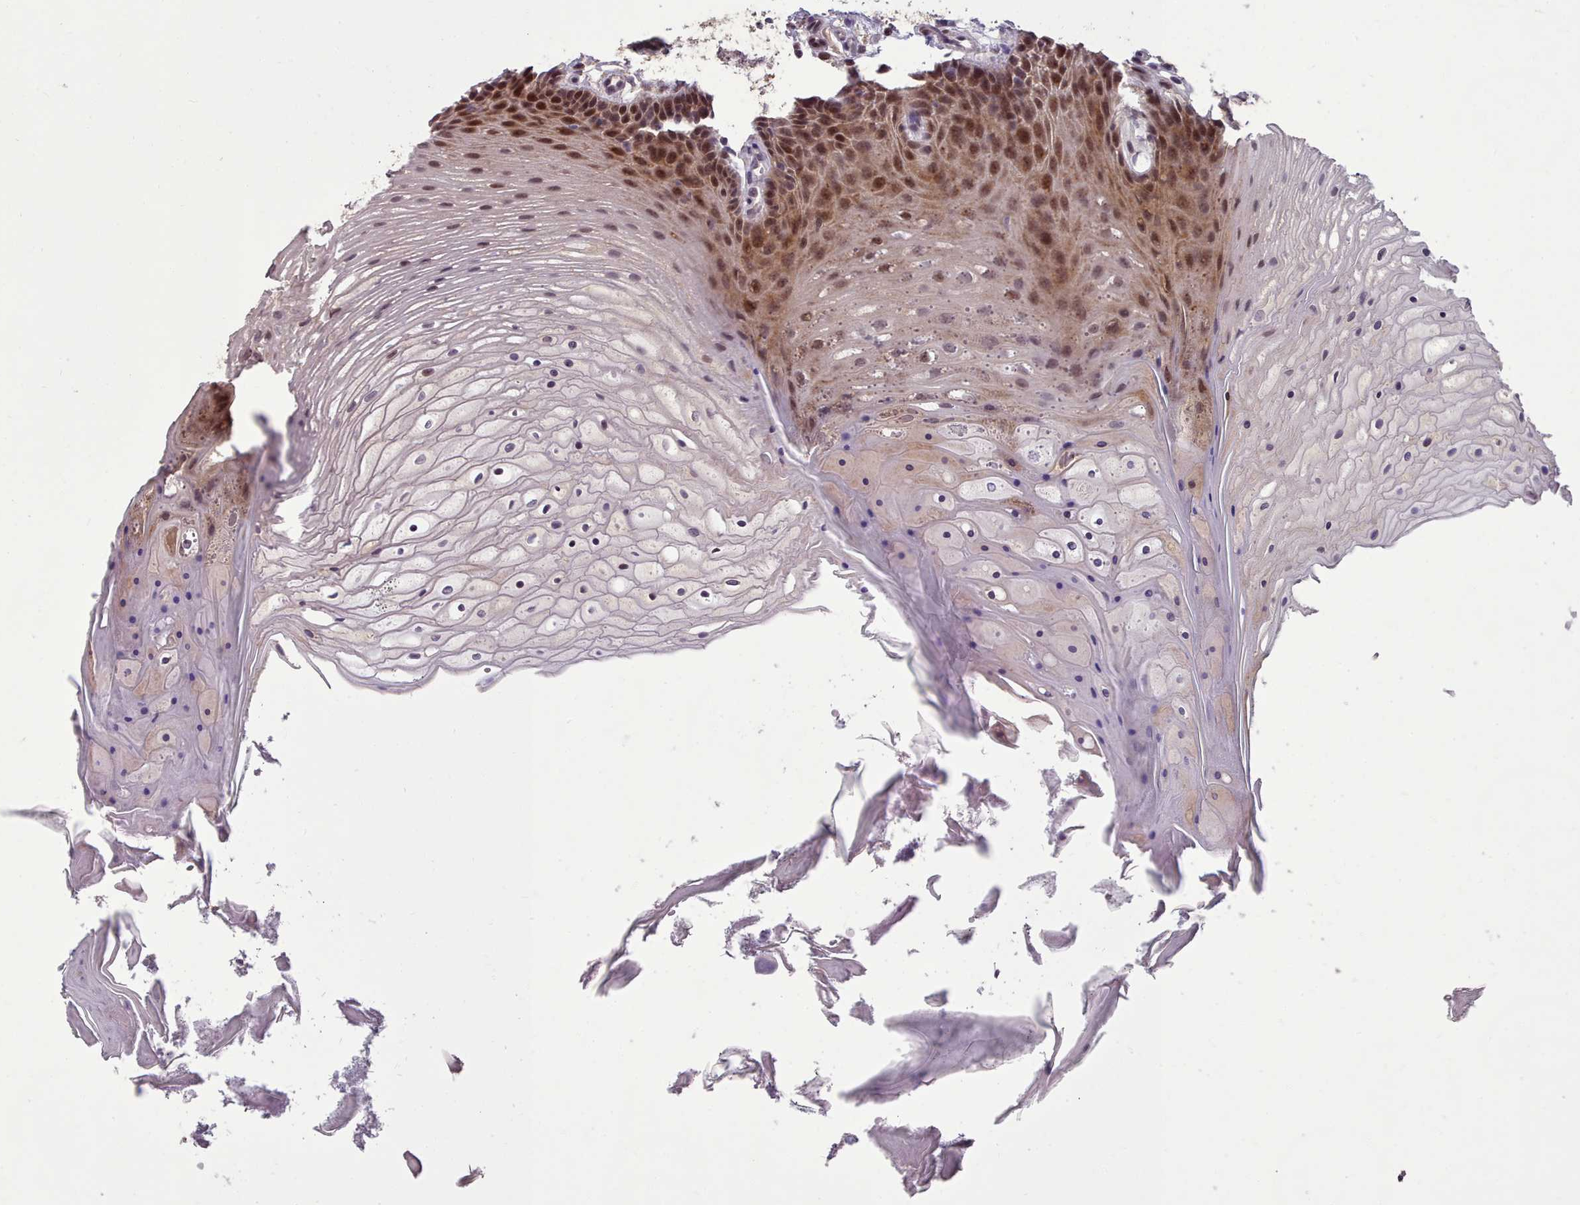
{"staining": {"intensity": "moderate", "quantity": ">75%", "location": "nuclear"}, "tissue": "oral mucosa", "cell_type": "Squamous epithelial cells", "image_type": "normal", "snomed": [{"axis": "morphology", "description": "Normal tissue, NOS"}, {"axis": "topography", "description": "Oral tissue"}], "caption": "This micrograph reveals immunohistochemistry (IHC) staining of unremarkable oral mucosa, with medium moderate nuclear expression in approximately >75% of squamous epithelial cells.", "gene": "ENSA", "patient": {"sex": "female", "age": 80}}